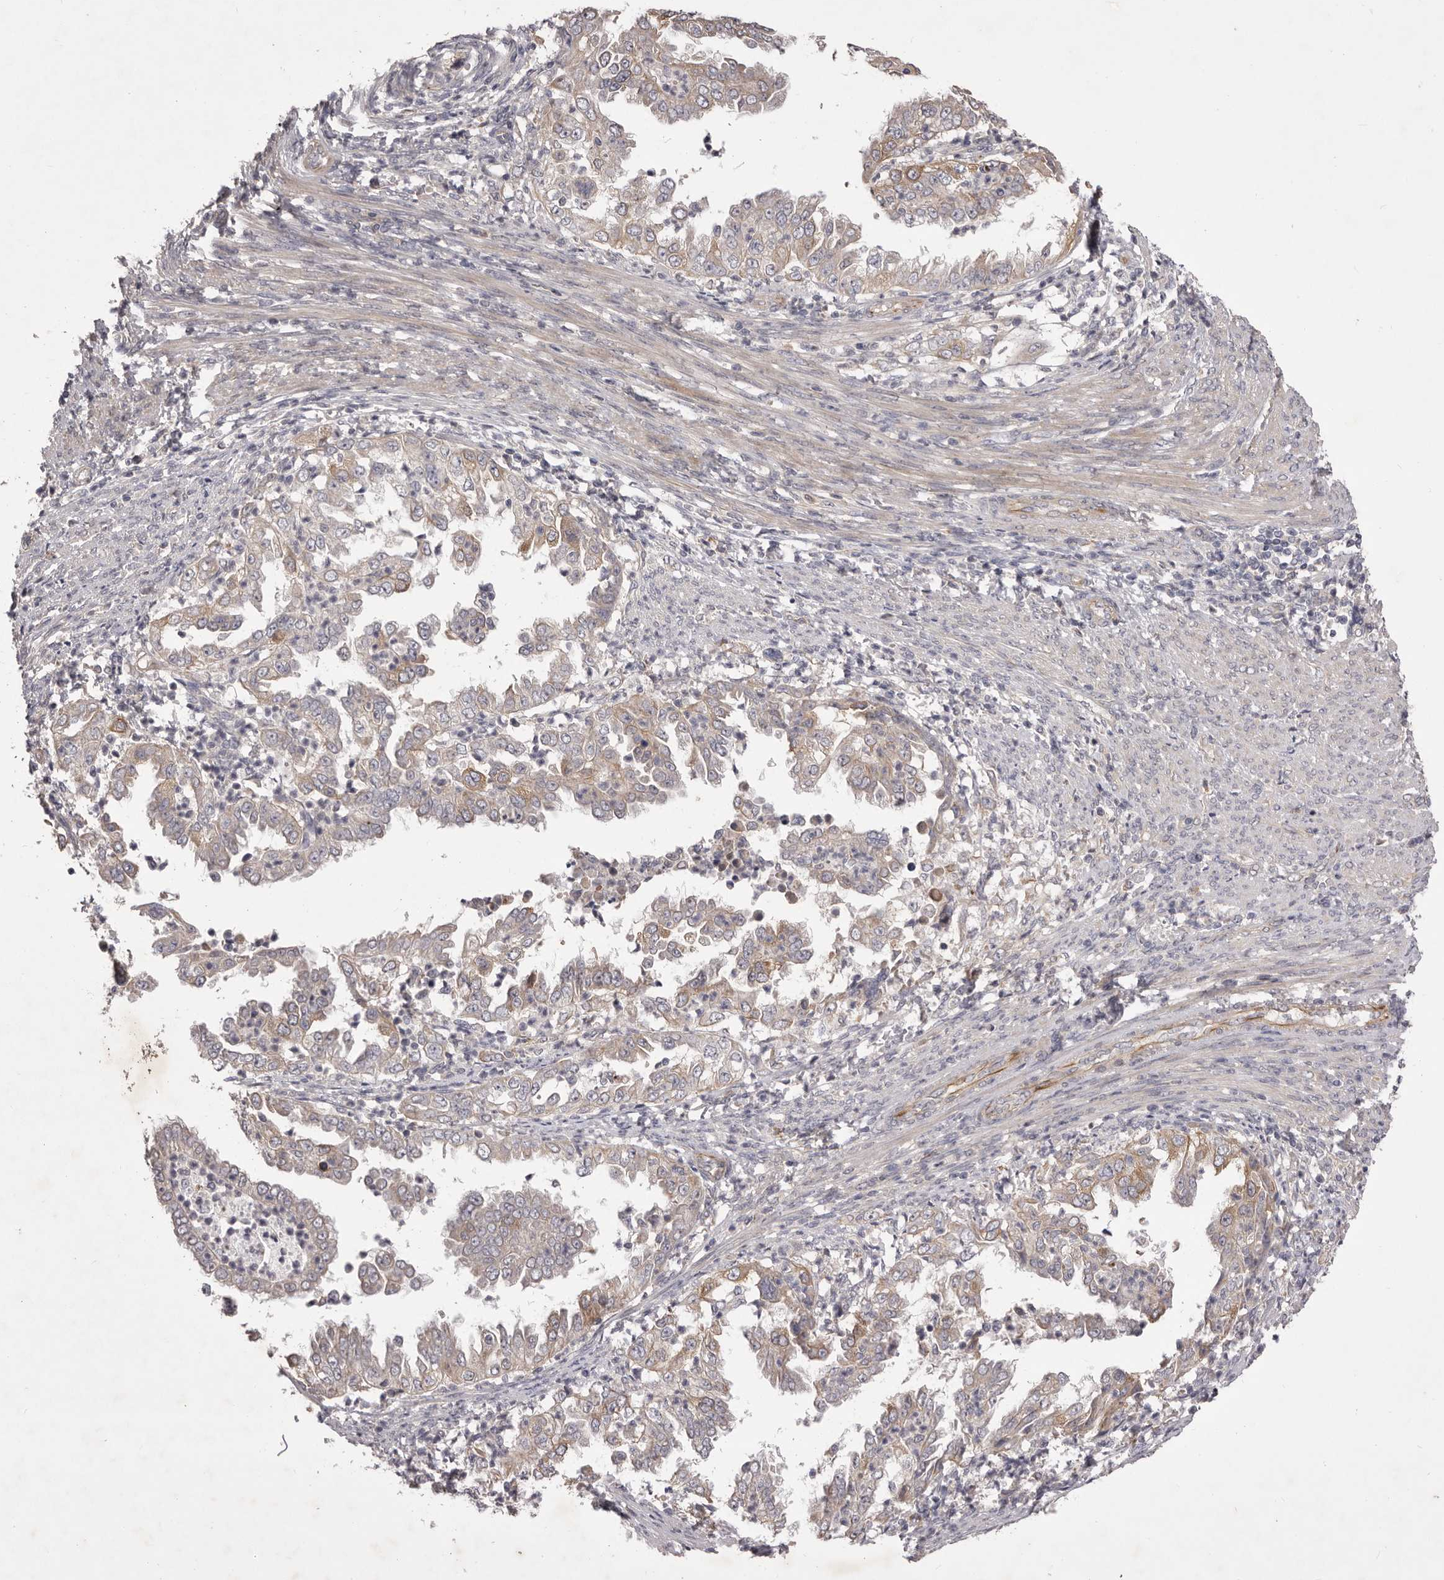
{"staining": {"intensity": "weak", "quantity": "<25%", "location": "cytoplasmic/membranous"}, "tissue": "endometrial cancer", "cell_type": "Tumor cells", "image_type": "cancer", "snomed": [{"axis": "morphology", "description": "Adenocarcinoma, NOS"}, {"axis": "topography", "description": "Endometrium"}], "caption": "Micrograph shows no significant protein positivity in tumor cells of endometrial cancer (adenocarcinoma).", "gene": "PNRC1", "patient": {"sex": "female", "age": 85}}